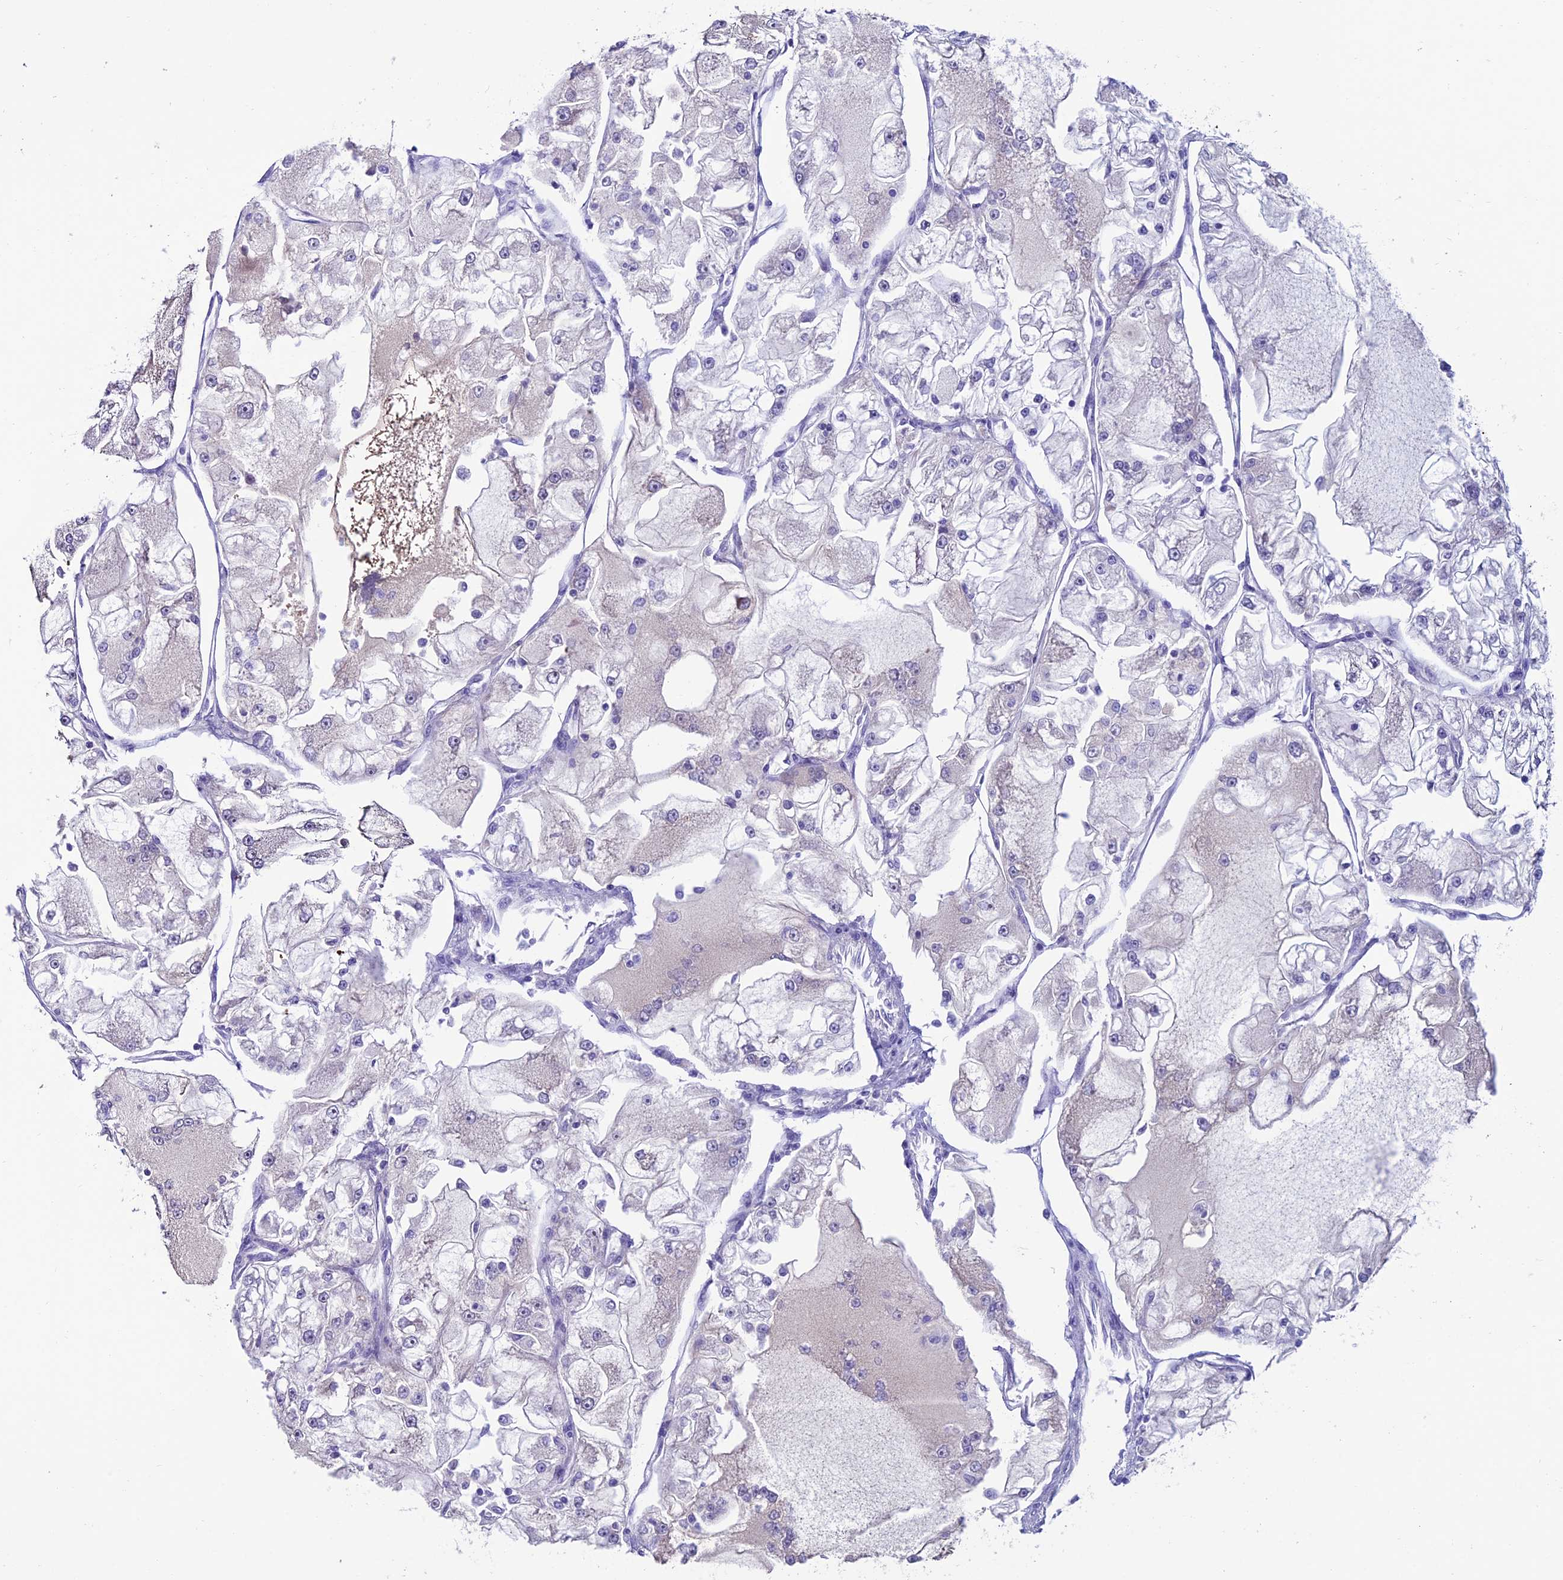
{"staining": {"intensity": "negative", "quantity": "none", "location": "none"}, "tissue": "renal cancer", "cell_type": "Tumor cells", "image_type": "cancer", "snomed": [{"axis": "morphology", "description": "Adenocarcinoma, NOS"}, {"axis": "topography", "description": "Kidney"}], "caption": "This histopathology image is of renal adenocarcinoma stained with immunohistochemistry to label a protein in brown with the nuclei are counter-stained blue. There is no expression in tumor cells.", "gene": "SLC10A1", "patient": {"sex": "female", "age": 72}}